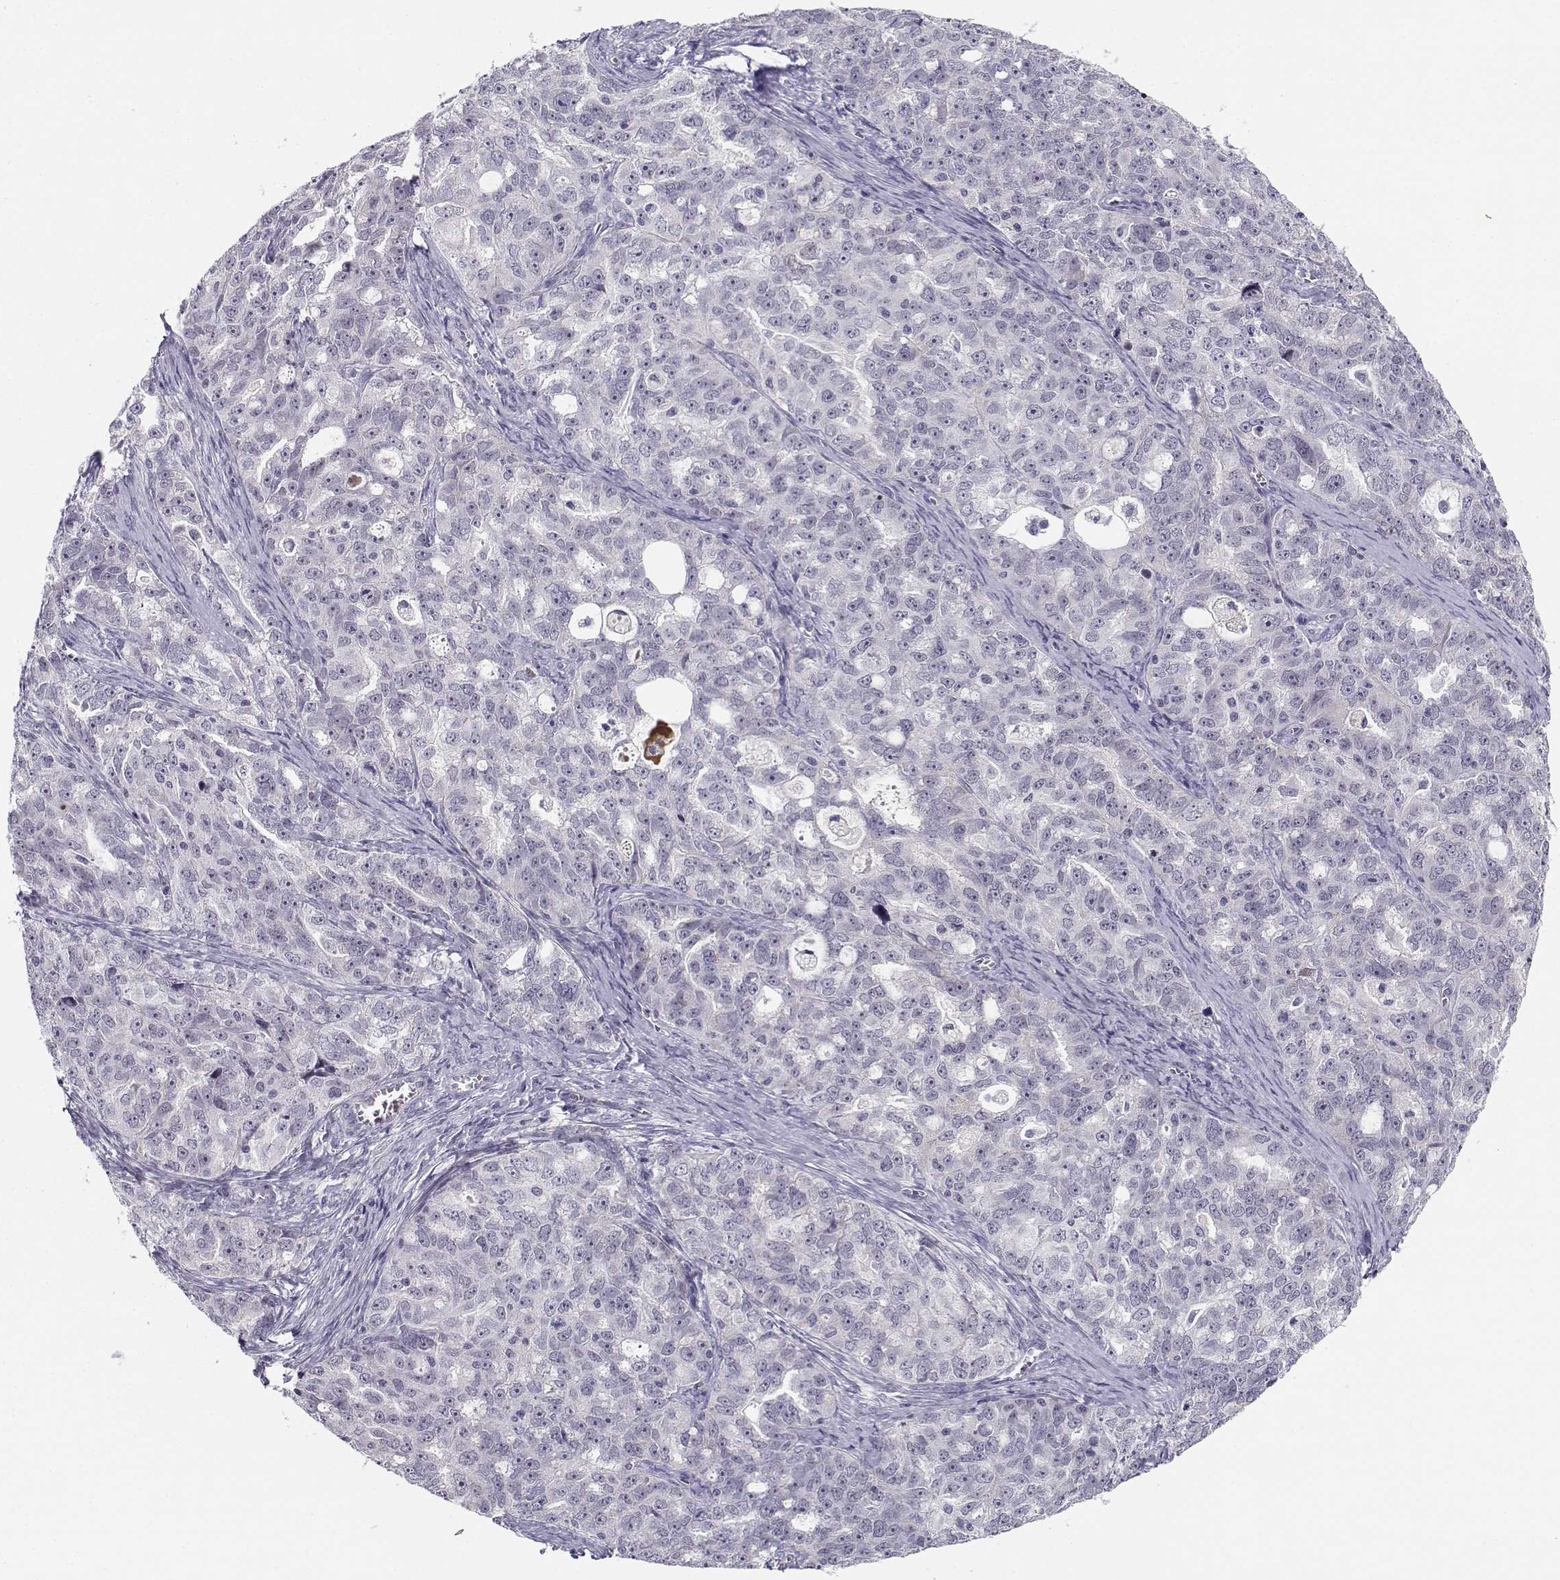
{"staining": {"intensity": "negative", "quantity": "none", "location": "none"}, "tissue": "ovarian cancer", "cell_type": "Tumor cells", "image_type": "cancer", "snomed": [{"axis": "morphology", "description": "Cystadenocarcinoma, serous, NOS"}, {"axis": "topography", "description": "Ovary"}], "caption": "Tumor cells show no significant staining in ovarian cancer.", "gene": "DDX25", "patient": {"sex": "female", "age": 51}}